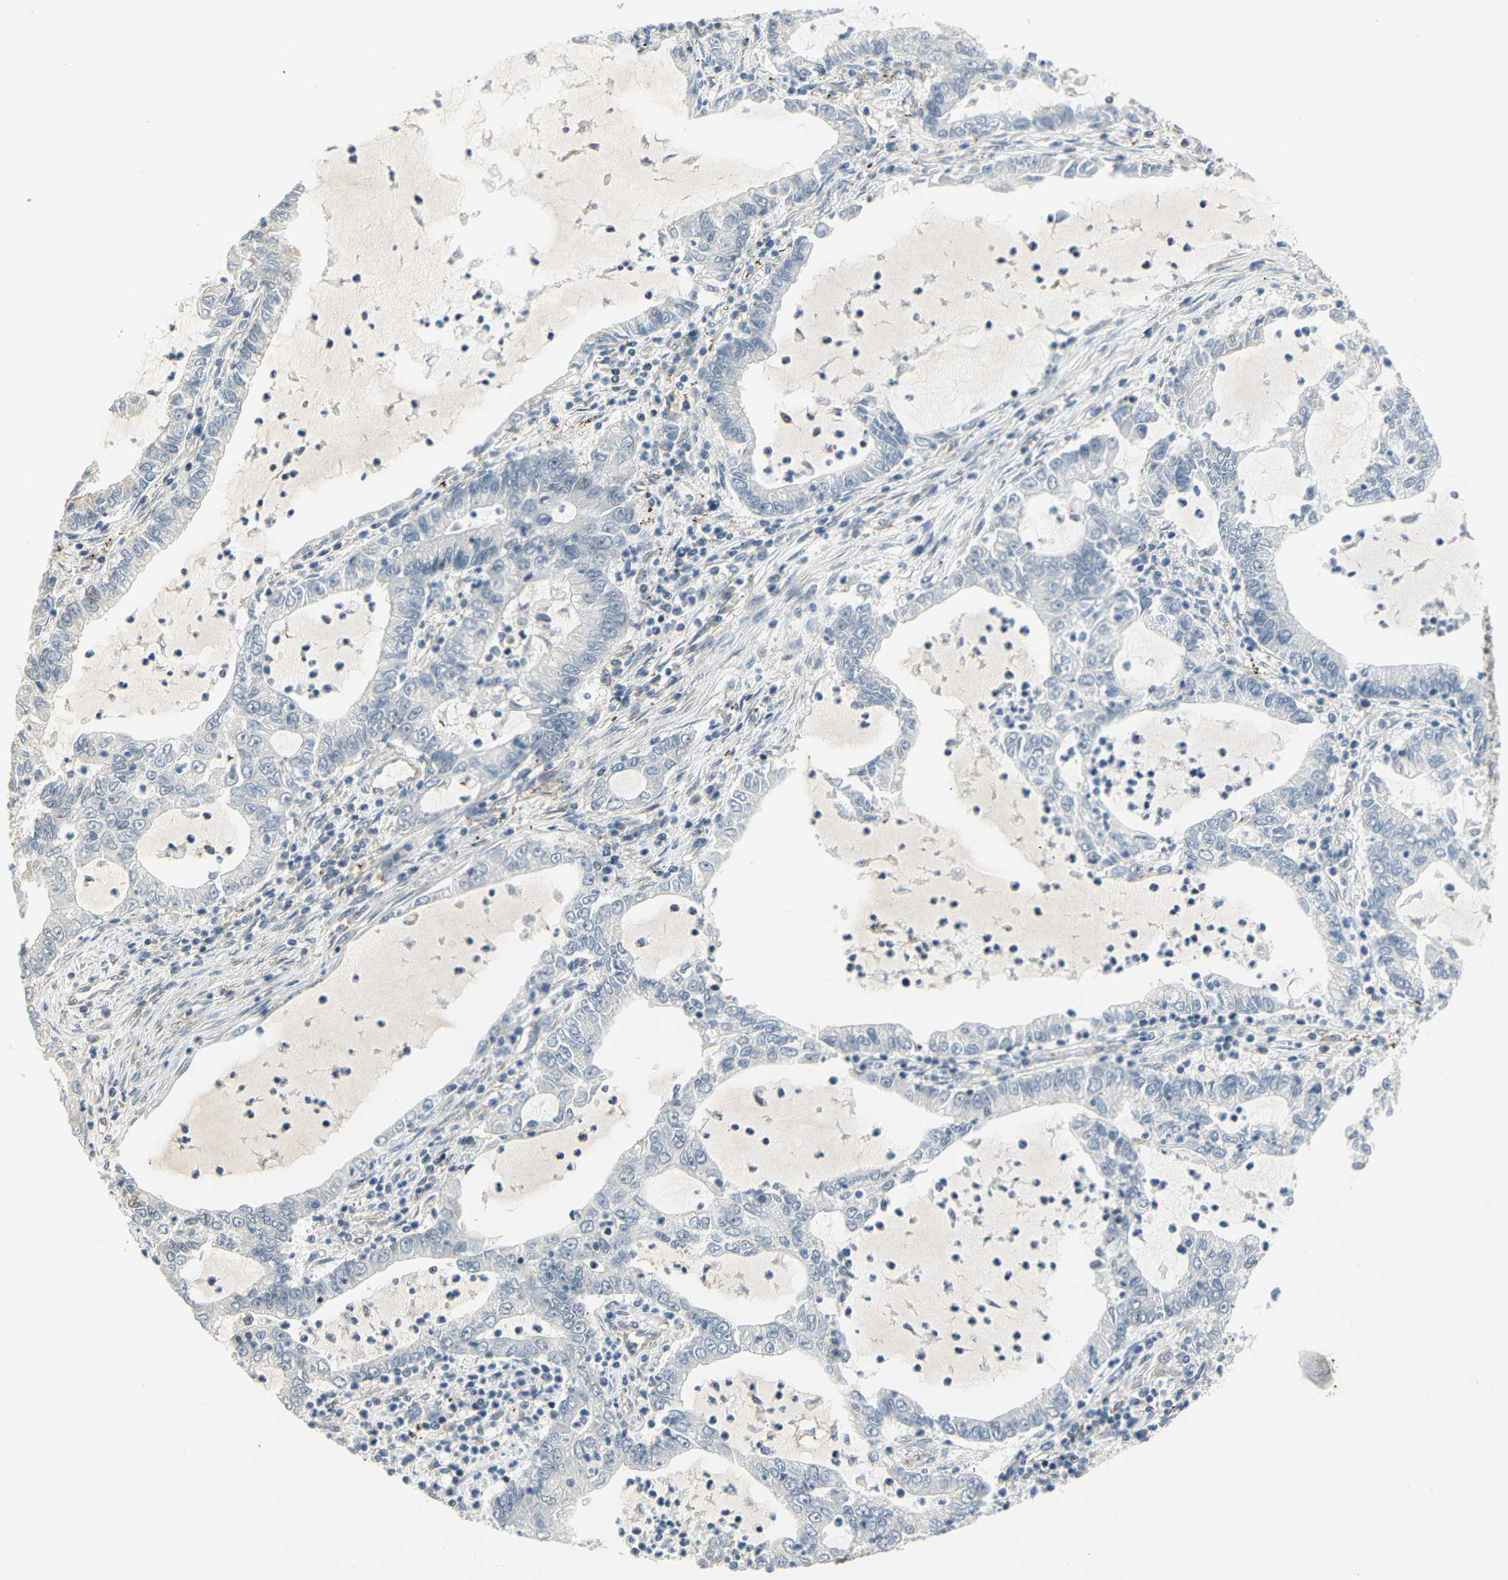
{"staining": {"intensity": "negative", "quantity": "none", "location": "none"}, "tissue": "lung cancer", "cell_type": "Tumor cells", "image_type": "cancer", "snomed": [{"axis": "morphology", "description": "Adenocarcinoma, NOS"}, {"axis": "topography", "description": "Lung"}], "caption": "Immunohistochemistry photomicrograph of lung adenocarcinoma stained for a protein (brown), which shows no positivity in tumor cells.", "gene": "IMPG2", "patient": {"sex": "female", "age": 51}}